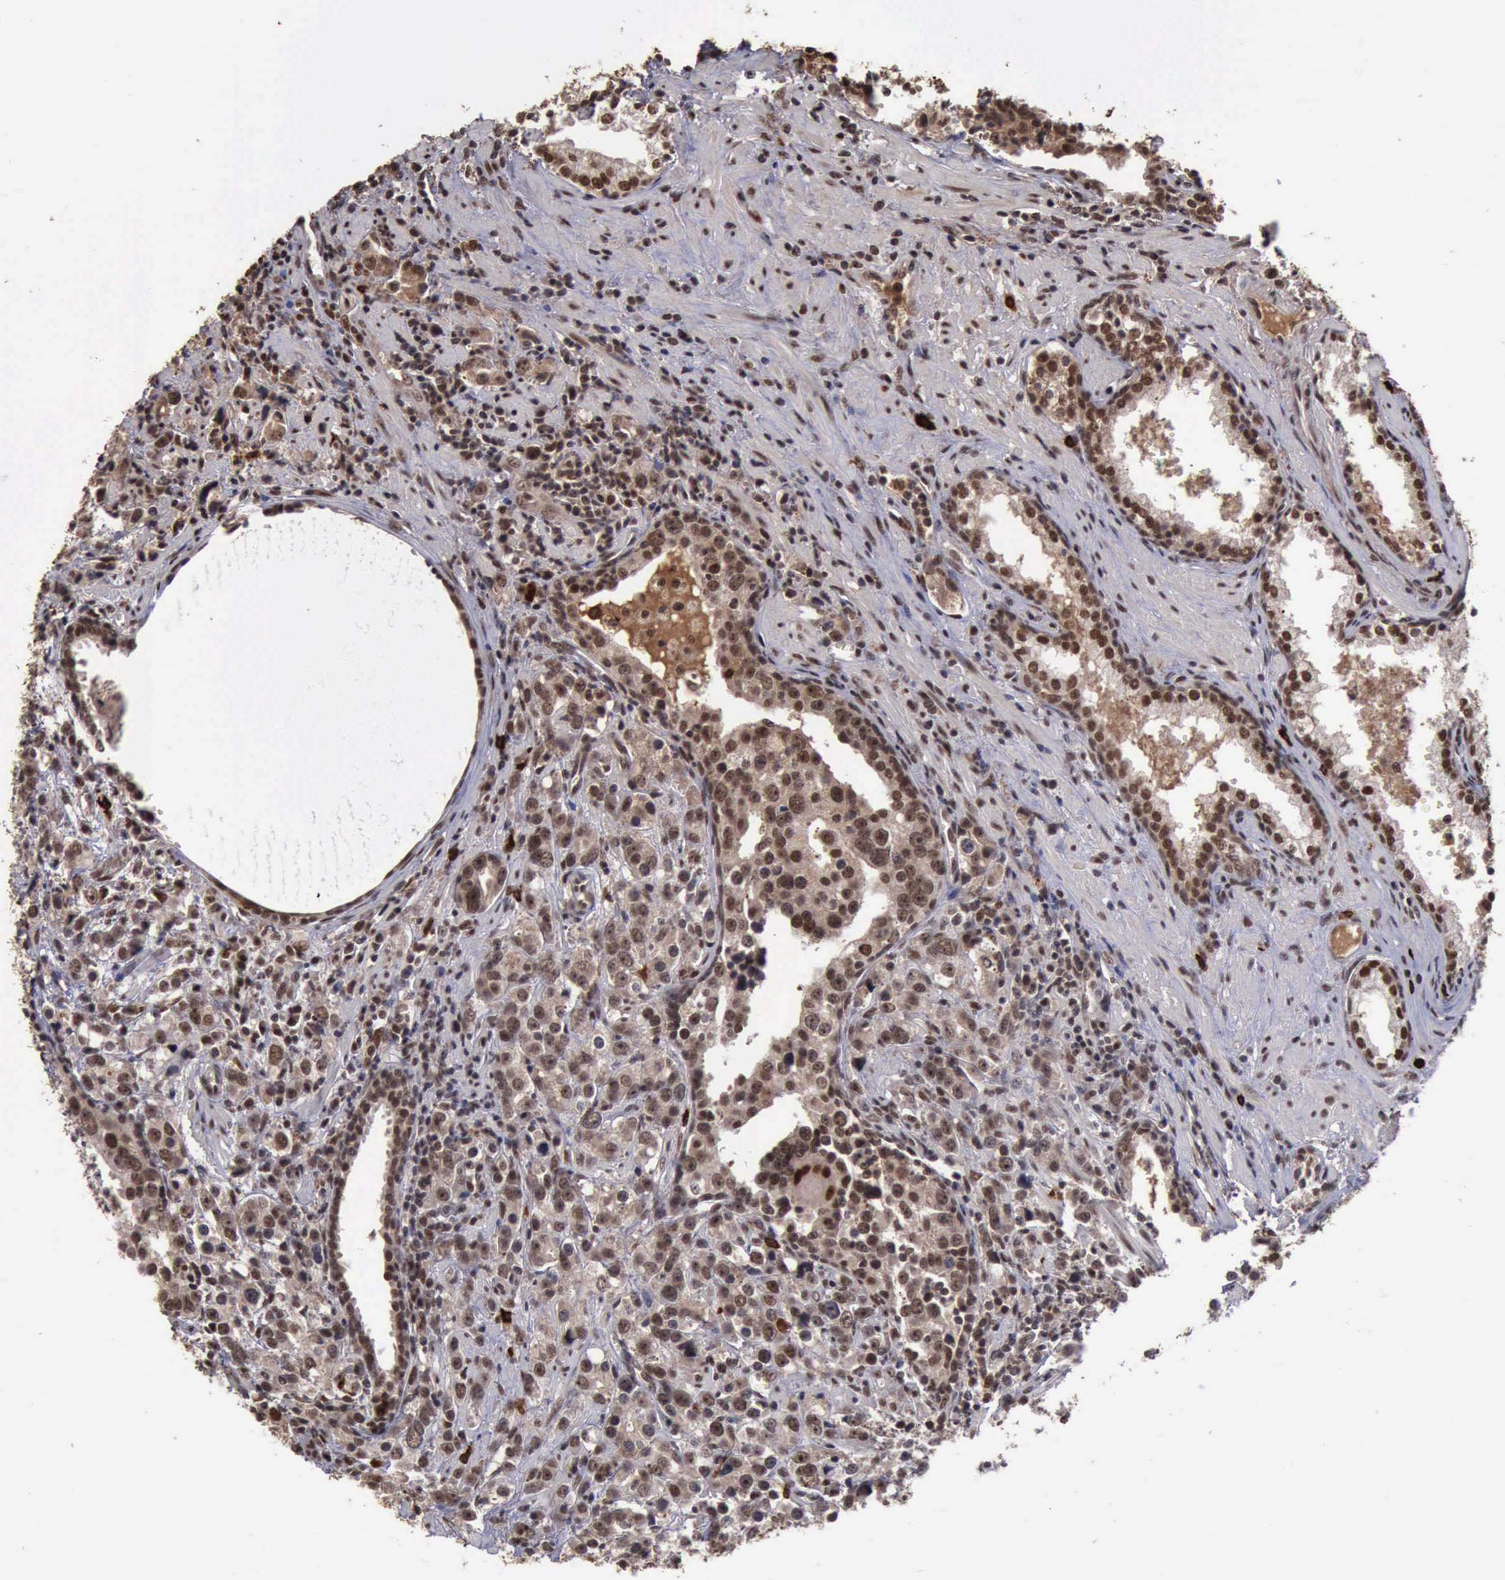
{"staining": {"intensity": "moderate", "quantity": ">75%", "location": "cytoplasmic/membranous,nuclear"}, "tissue": "prostate cancer", "cell_type": "Tumor cells", "image_type": "cancer", "snomed": [{"axis": "morphology", "description": "Adenocarcinoma, High grade"}, {"axis": "topography", "description": "Prostate"}], "caption": "An image of human prostate cancer stained for a protein demonstrates moderate cytoplasmic/membranous and nuclear brown staining in tumor cells. The staining is performed using DAB brown chromogen to label protein expression. The nuclei are counter-stained blue using hematoxylin.", "gene": "TRMT2A", "patient": {"sex": "male", "age": 71}}